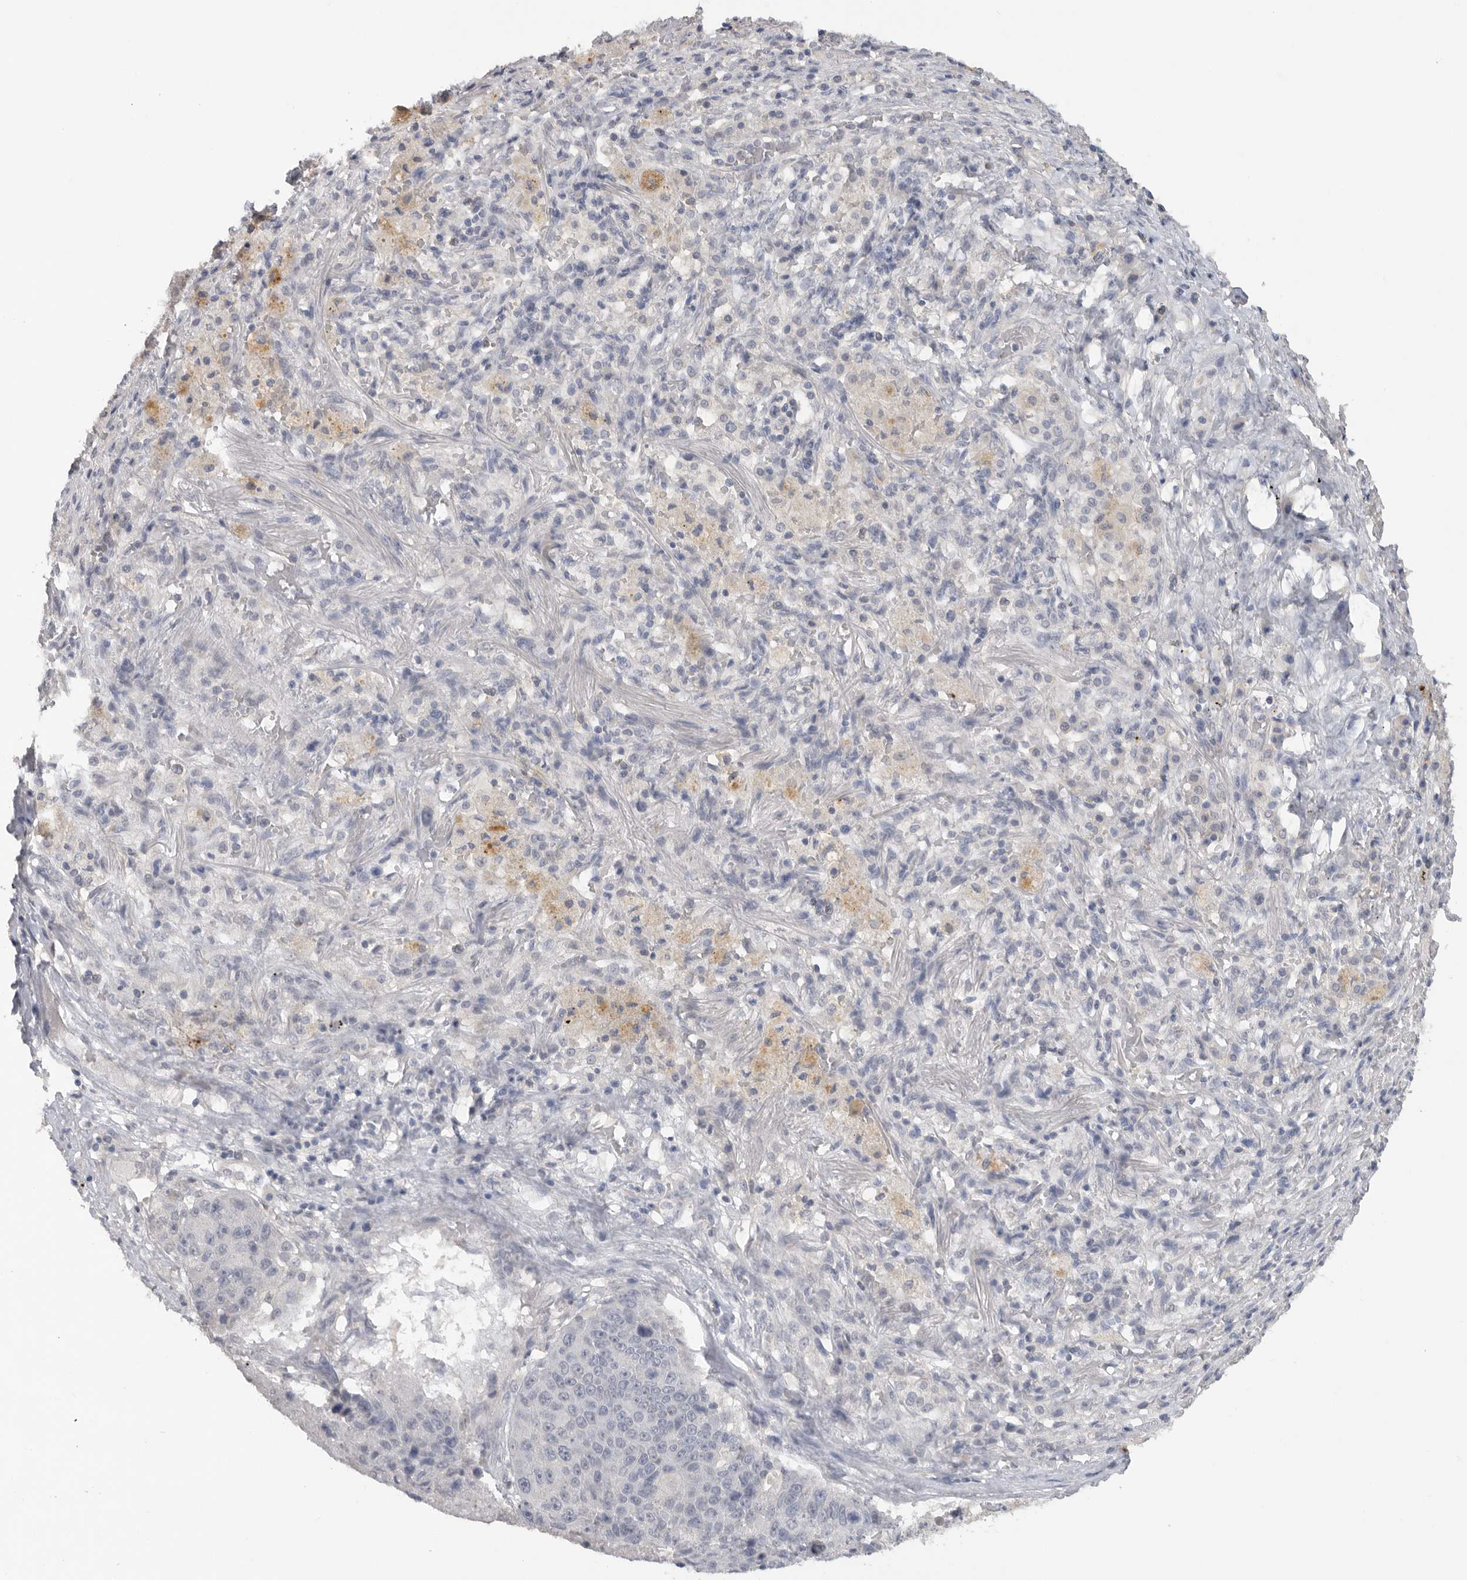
{"staining": {"intensity": "negative", "quantity": "none", "location": "none"}, "tissue": "lung cancer", "cell_type": "Tumor cells", "image_type": "cancer", "snomed": [{"axis": "morphology", "description": "Squamous cell carcinoma, NOS"}, {"axis": "topography", "description": "Lung"}], "caption": "IHC histopathology image of neoplastic tissue: human squamous cell carcinoma (lung) stained with DAB (3,3'-diaminobenzidine) reveals no significant protein expression in tumor cells.", "gene": "REG4", "patient": {"sex": "male", "age": 61}}